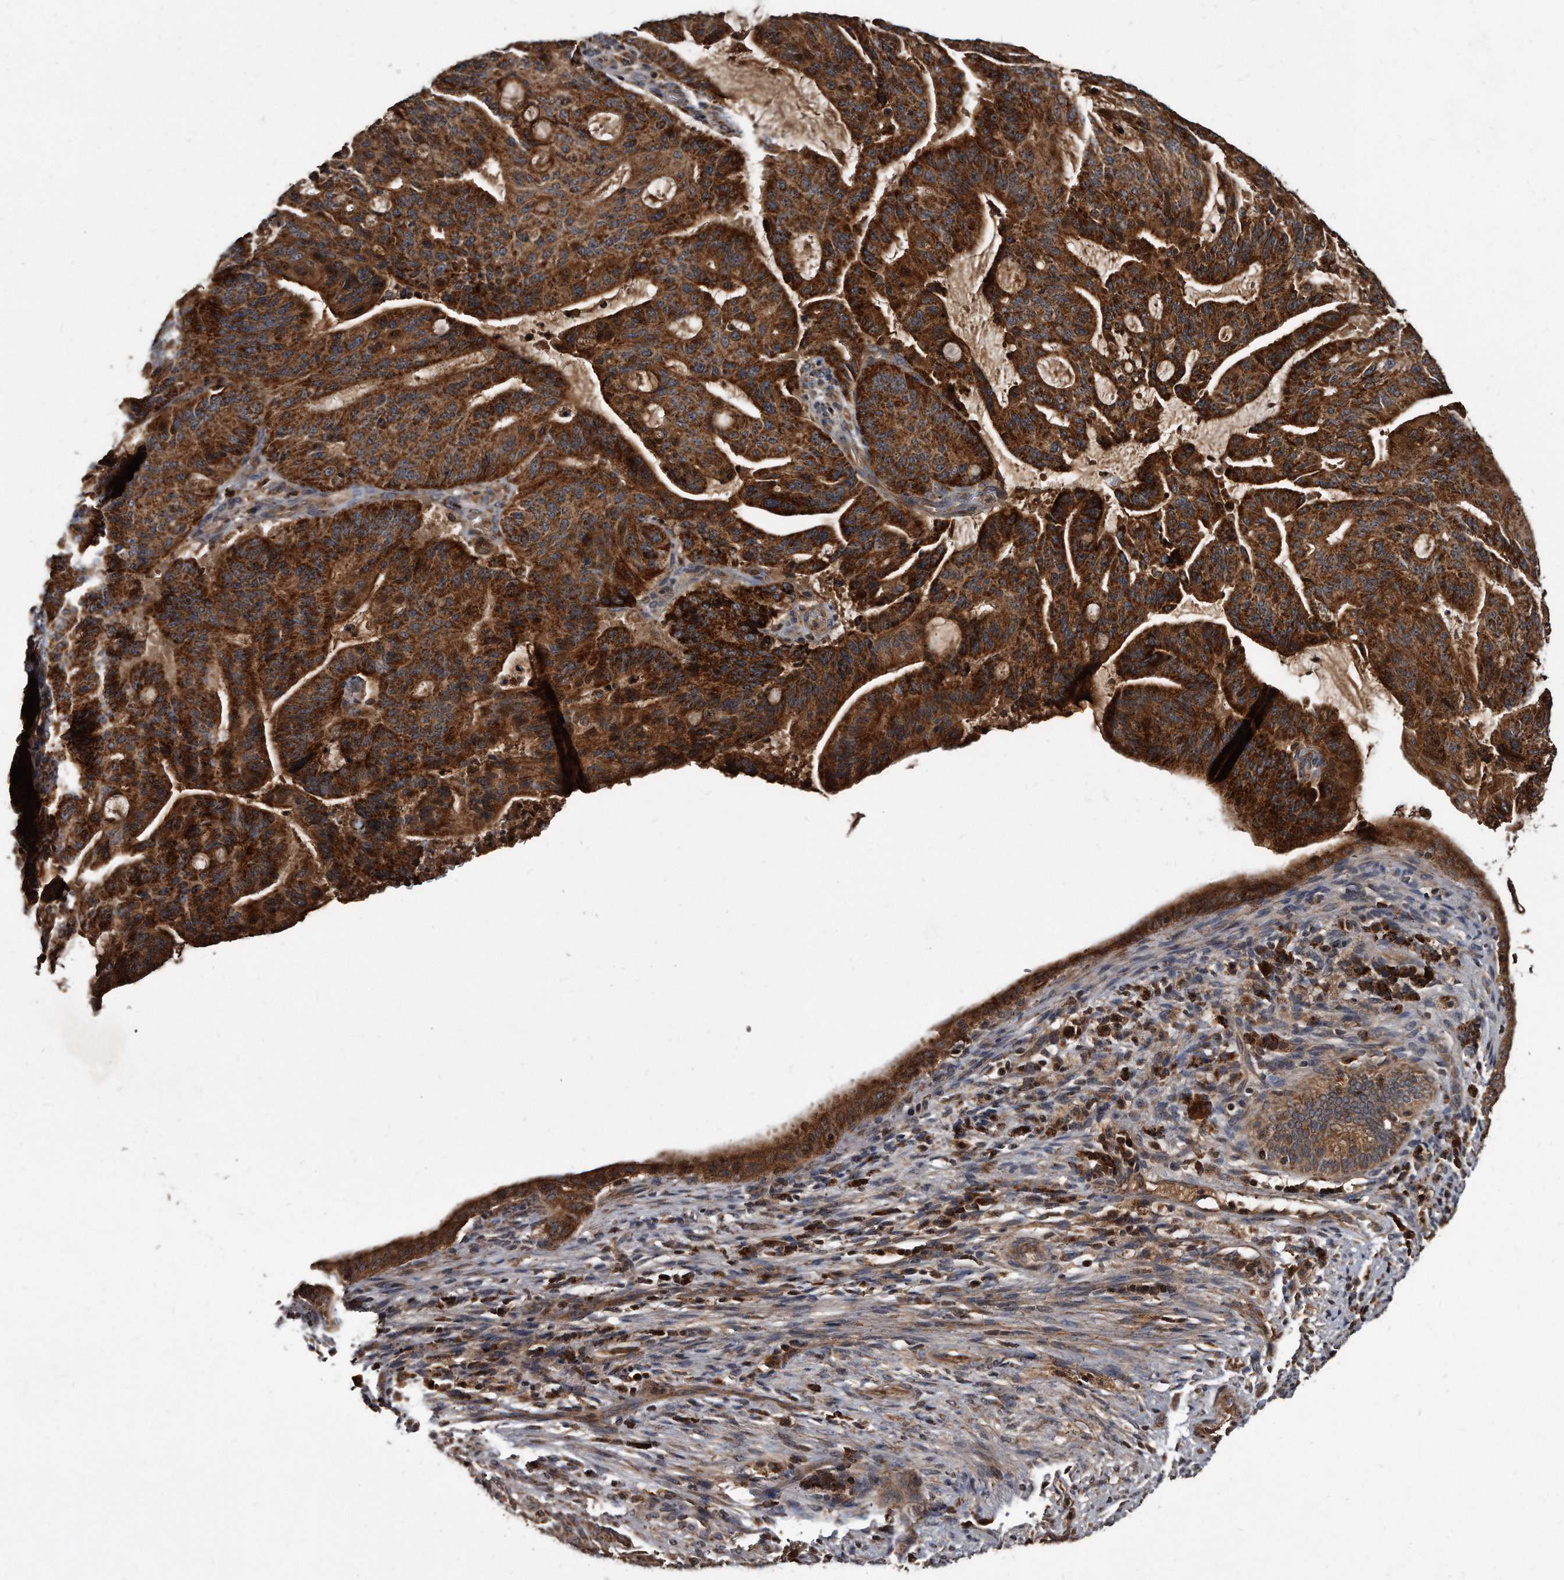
{"staining": {"intensity": "strong", "quantity": ">75%", "location": "cytoplasmic/membranous"}, "tissue": "liver cancer", "cell_type": "Tumor cells", "image_type": "cancer", "snomed": [{"axis": "morphology", "description": "Normal tissue, NOS"}, {"axis": "morphology", "description": "Cholangiocarcinoma"}, {"axis": "topography", "description": "Liver"}, {"axis": "topography", "description": "Peripheral nerve tissue"}], "caption": "IHC photomicrograph of human cholangiocarcinoma (liver) stained for a protein (brown), which displays high levels of strong cytoplasmic/membranous positivity in approximately >75% of tumor cells.", "gene": "FAM136A", "patient": {"sex": "female", "age": 73}}